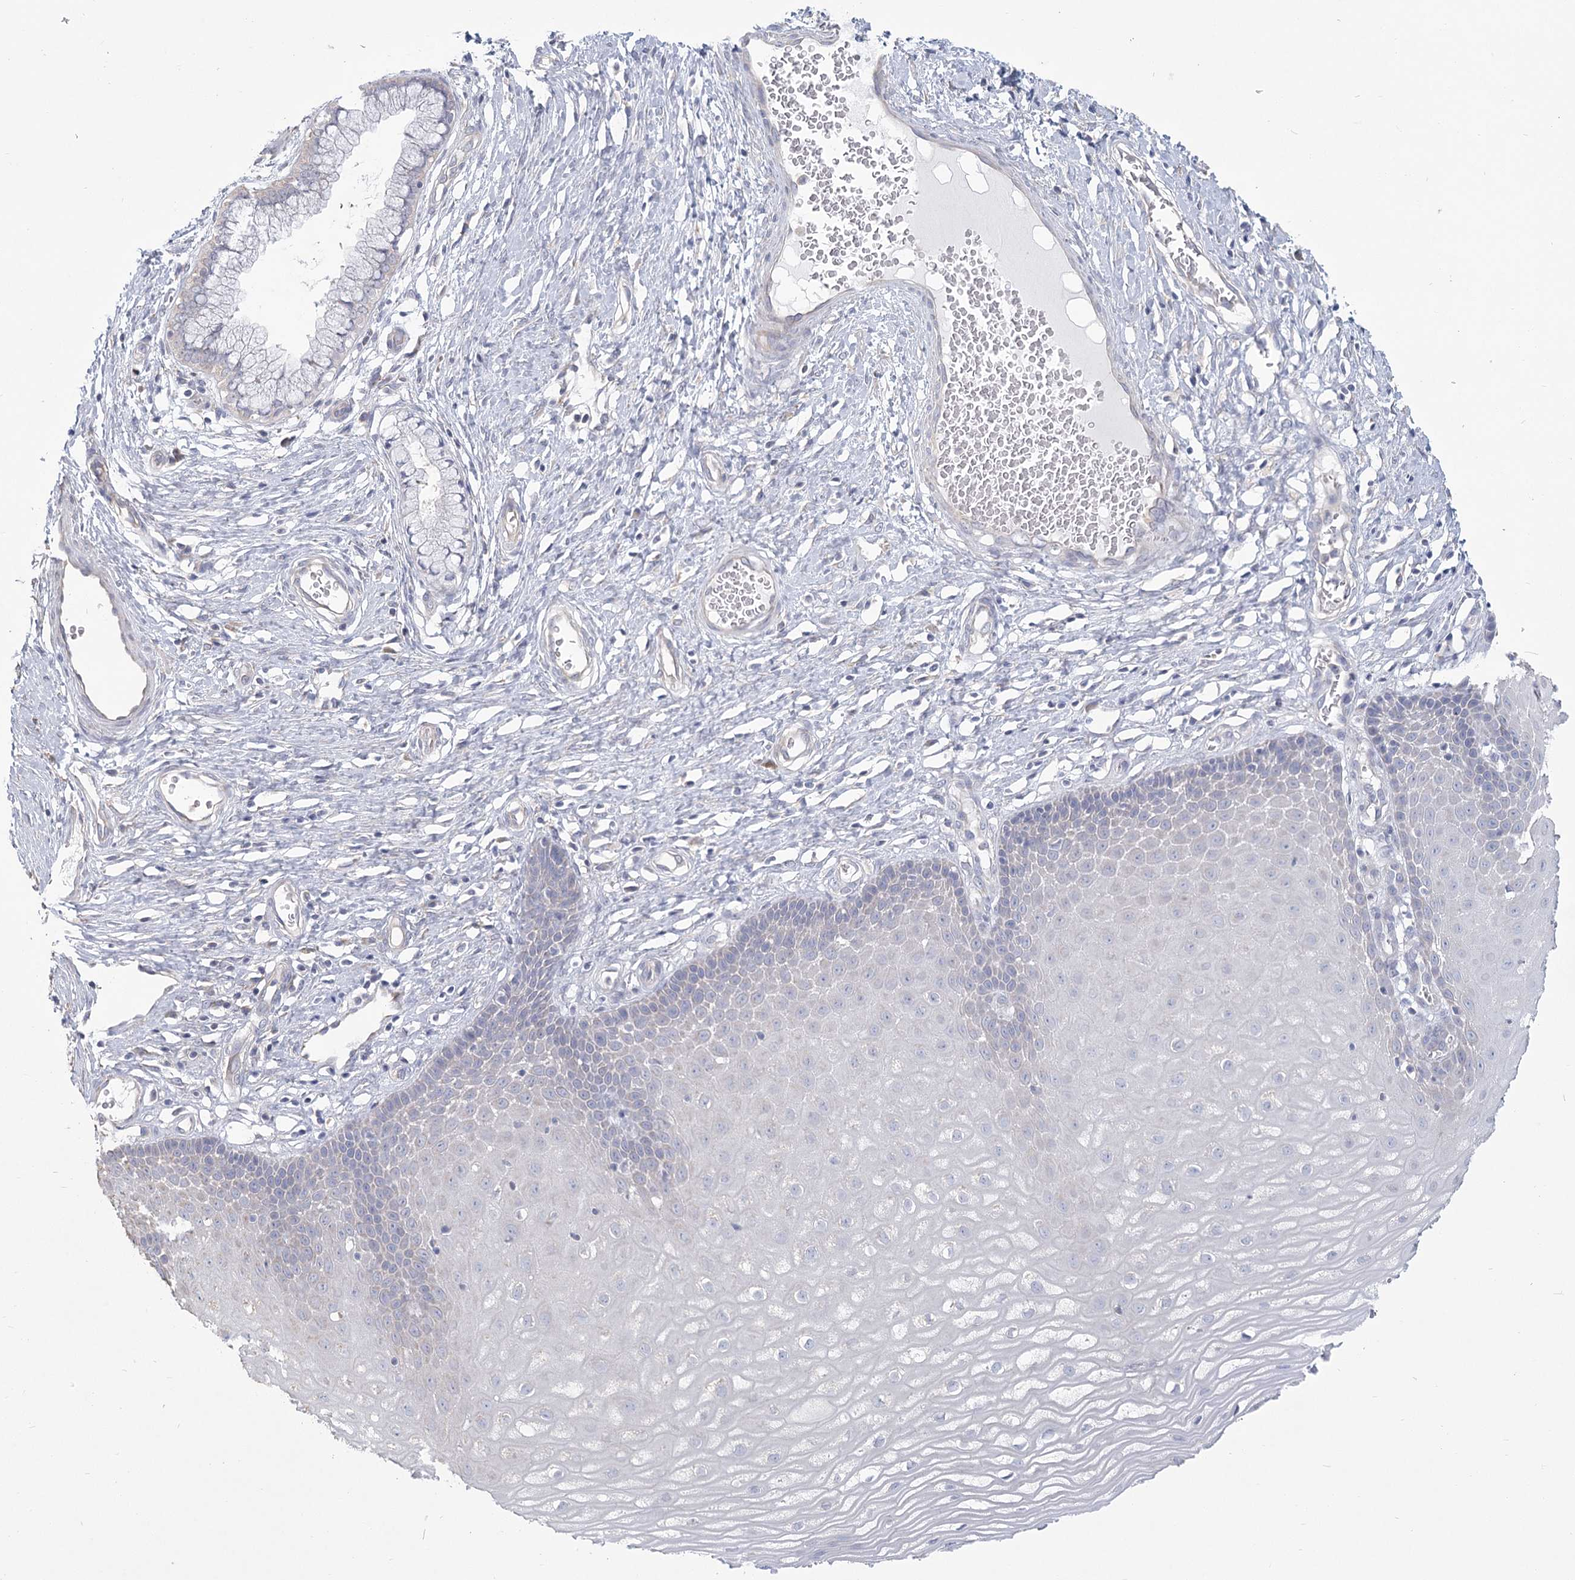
{"staining": {"intensity": "negative", "quantity": "none", "location": "none"}, "tissue": "cervix", "cell_type": "Glandular cells", "image_type": "normal", "snomed": [{"axis": "morphology", "description": "Normal tissue, NOS"}, {"axis": "topography", "description": "Cervix"}], "caption": "Unremarkable cervix was stained to show a protein in brown. There is no significant expression in glandular cells.", "gene": "CNTLN", "patient": {"sex": "female", "age": 55}}